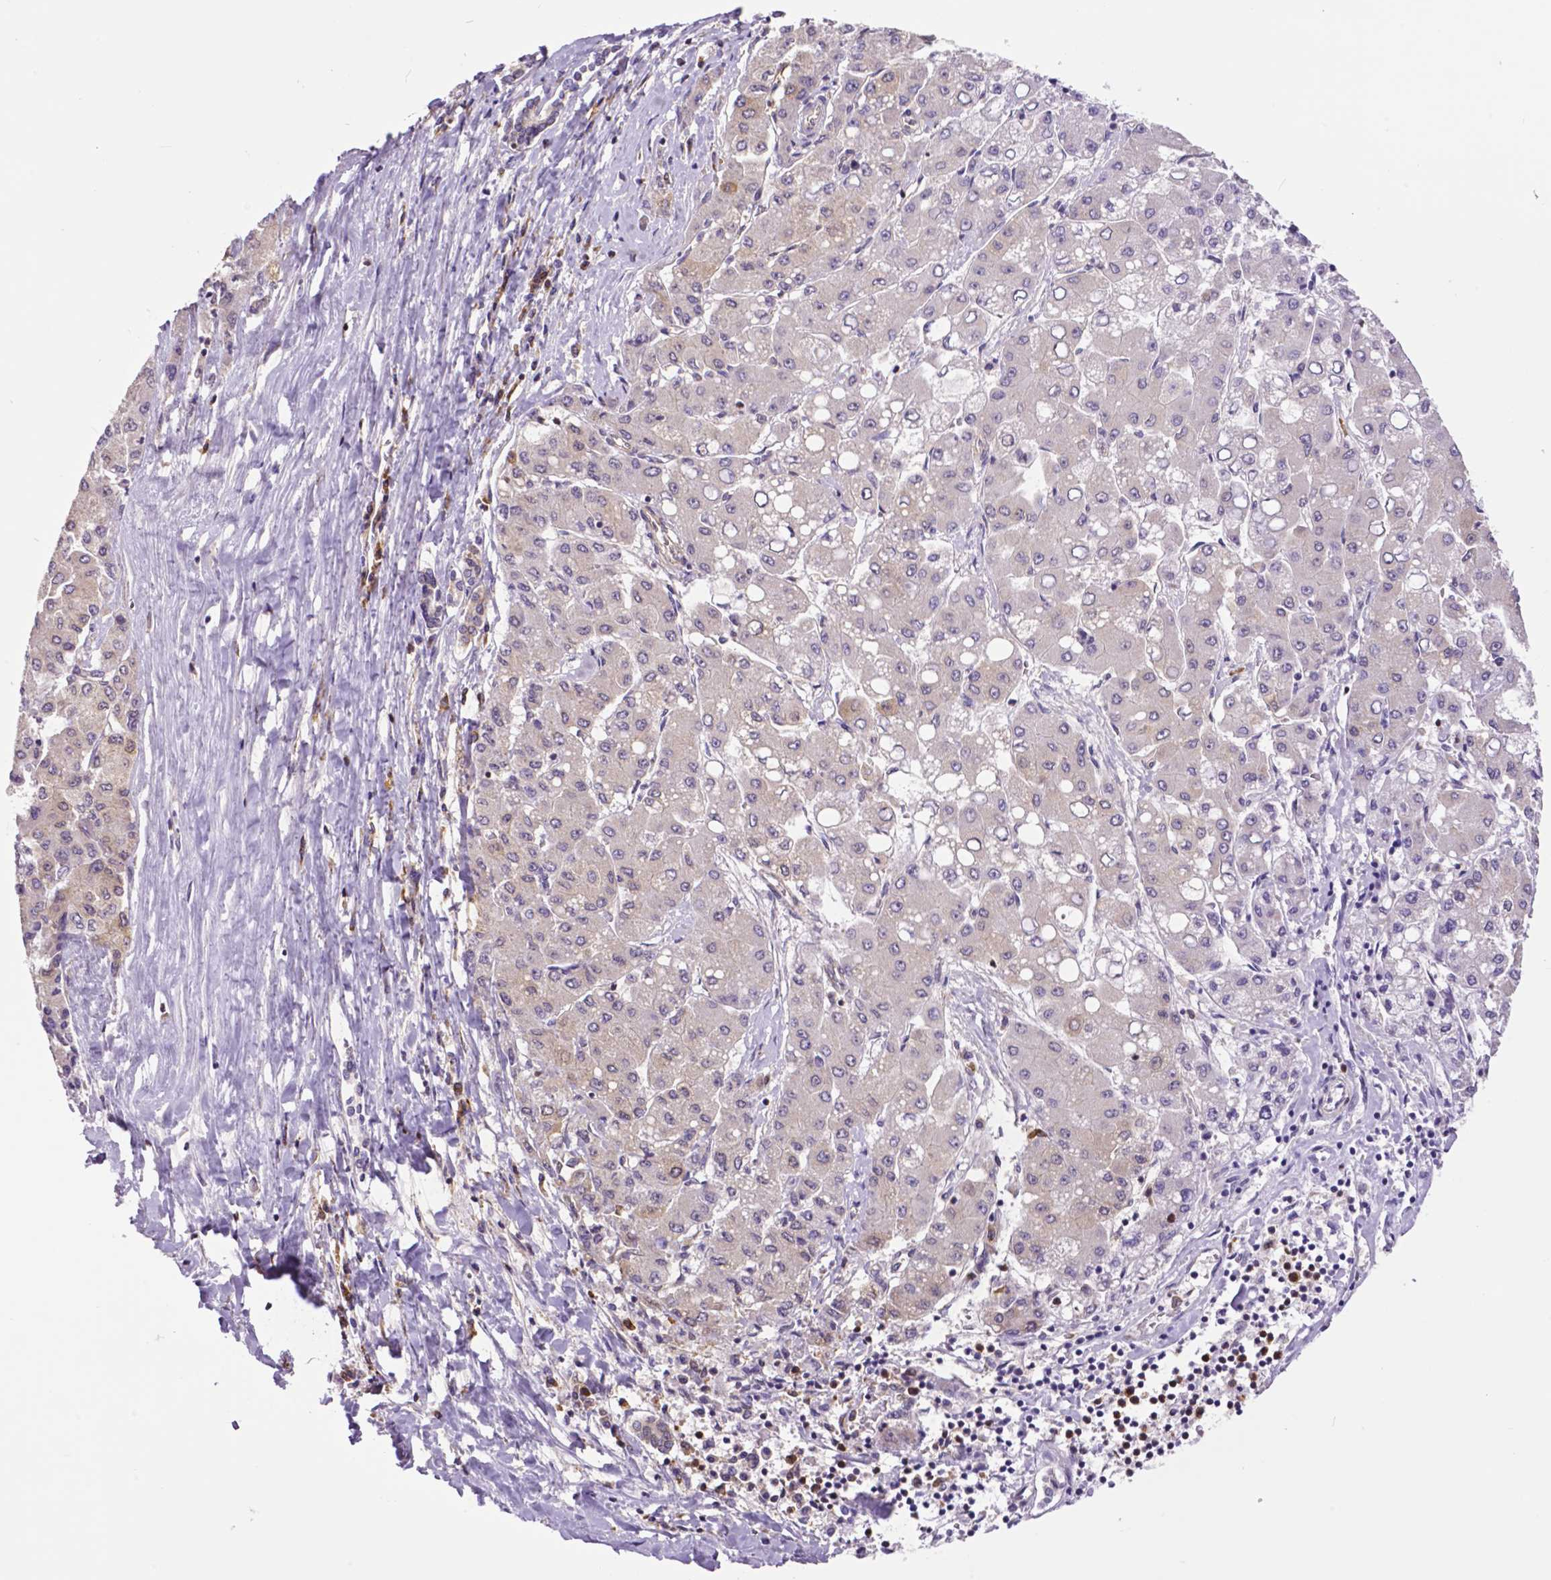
{"staining": {"intensity": "negative", "quantity": "none", "location": "none"}, "tissue": "liver cancer", "cell_type": "Tumor cells", "image_type": "cancer", "snomed": [{"axis": "morphology", "description": "Carcinoma, Hepatocellular, NOS"}, {"axis": "topography", "description": "Liver"}], "caption": "Immunohistochemistry (IHC) histopathology image of human liver cancer (hepatocellular carcinoma) stained for a protein (brown), which exhibits no expression in tumor cells.", "gene": "MCL1", "patient": {"sex": "male", "age": 40}}